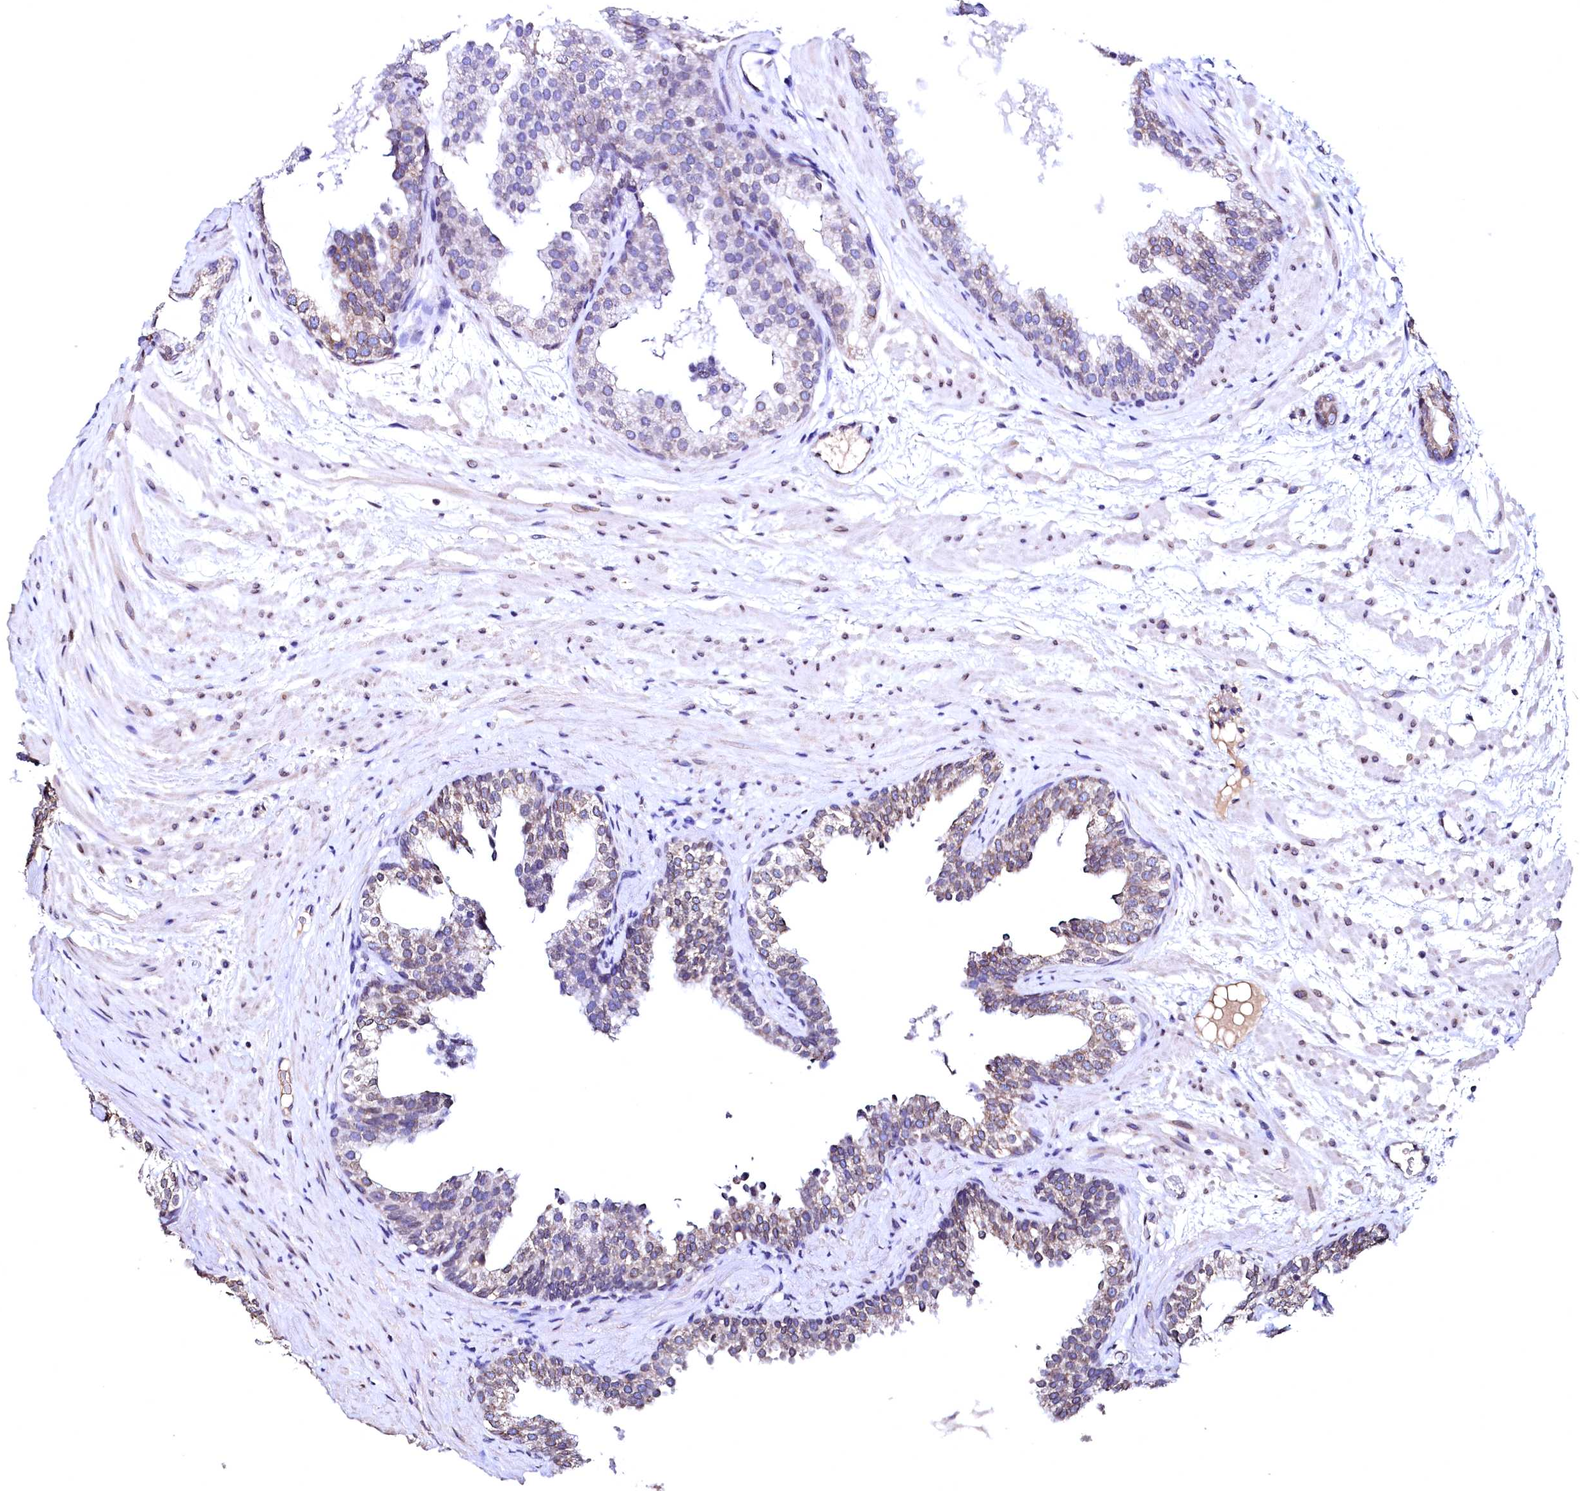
{"staining": {"intensity": "weak", "quantity": "<25%", "location": "cytoplasmic/membranous"}, "tissue": "prostate cancer", "cell_type": "Tumor cells", "image_type": "cancer", "snomed": [{"axis": "morphology", "description": "Adenocarcinoma, High grade"}, {"axis": "topography", "description": "Prostate"}], "caption": "There is no significant staining in tumor cells of high-grade adenocarcinoma (prostate). (Brightfield microscopy of DAB (3,3'-diaminobenzidine) immunohistochemistry at high magnification).", "gene": "HAND1", "patient": {"sex": "male", "age": 59}}